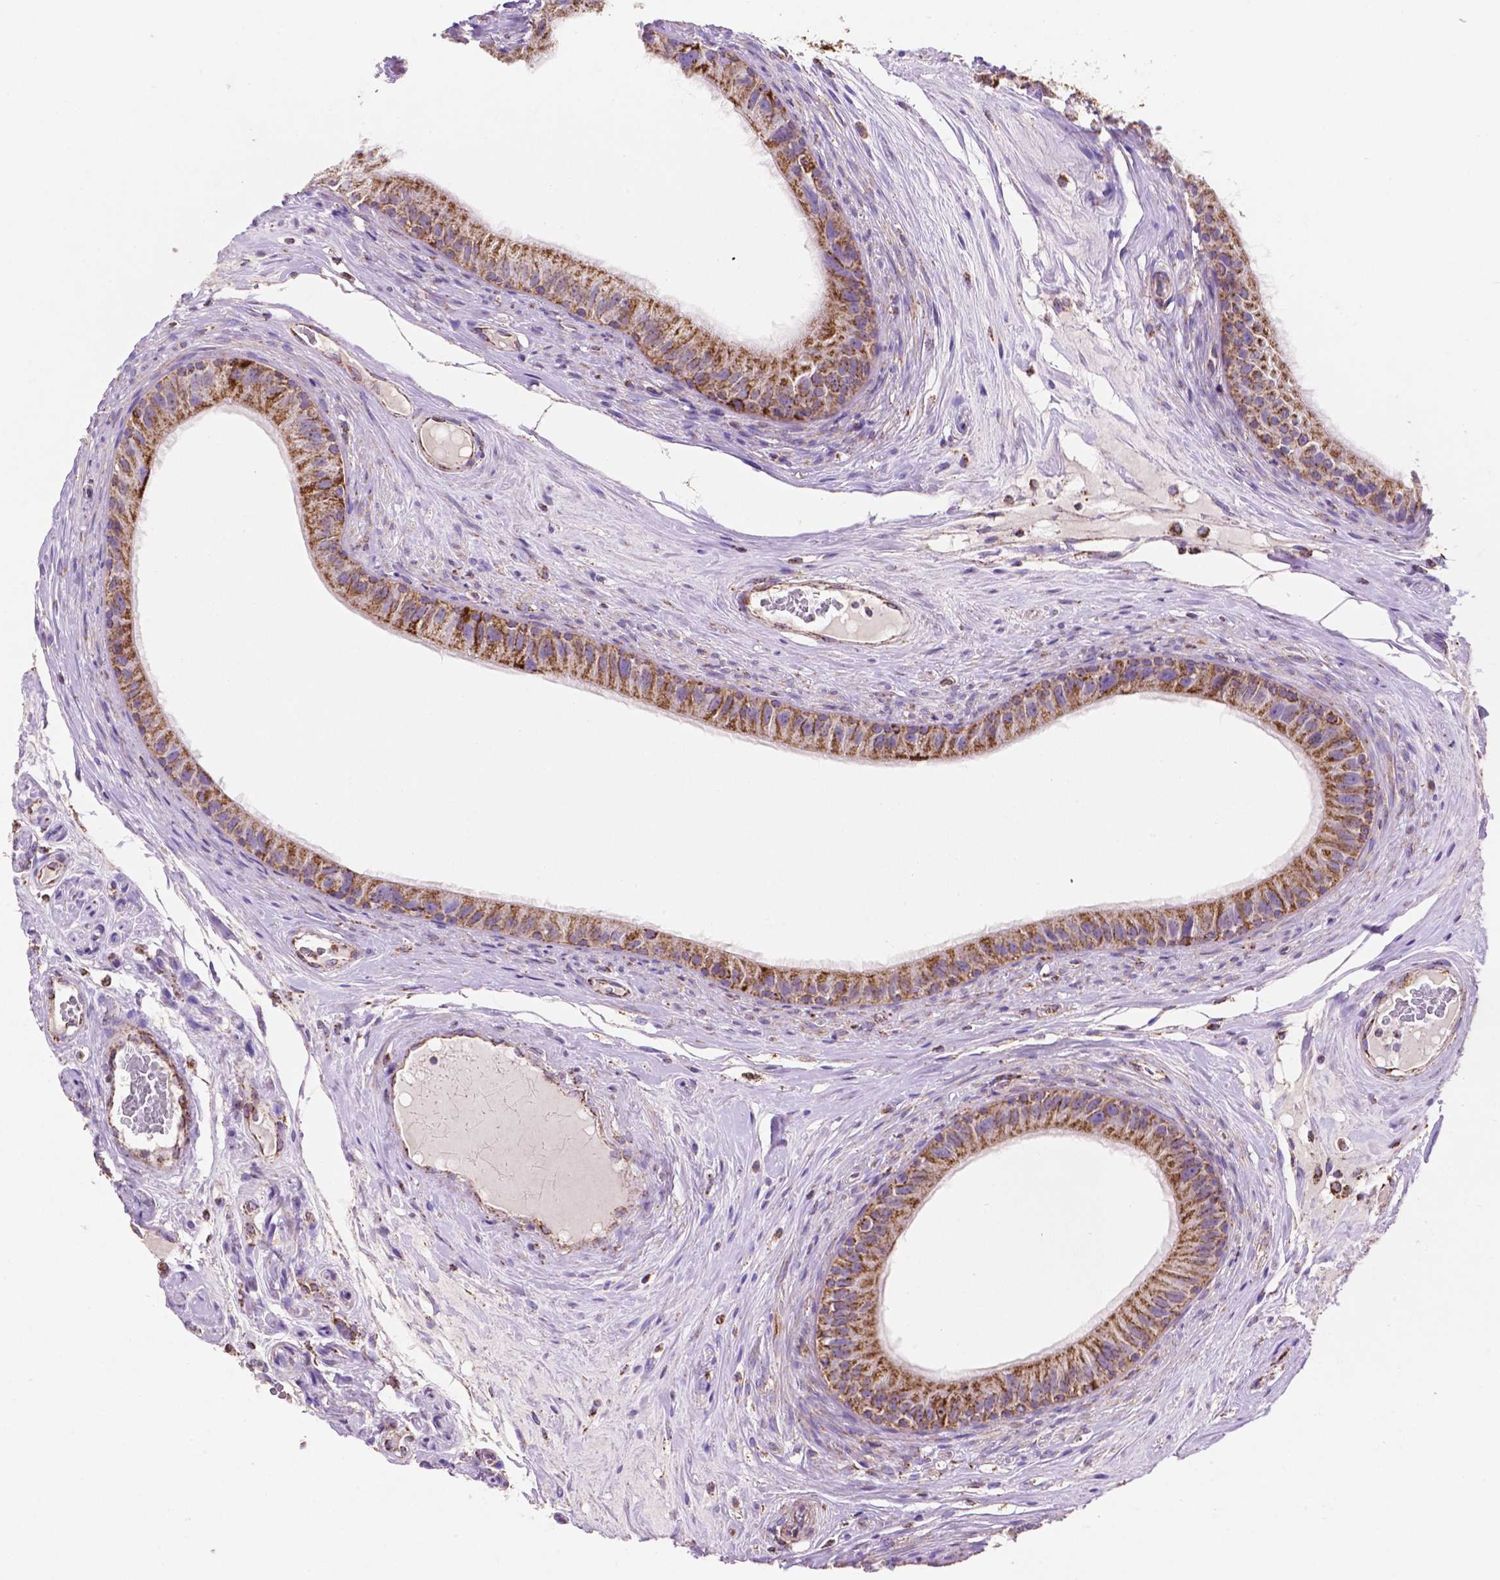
{"staining": {"intensity": "strong", "quantity": ">75%", "location": "cytoplasmic/membranous"}, "tissue": "epididymis", "cell_type": "Glandular cells", "image_type": "normal", "snomed": [{"axis": "morphology", "description": "Normal tissue, NOS"}, {"axis": "topography", "description": "Epididymis"}], "caption": "Immunohistochemistry image of unremarkable epididymis stained for a protein (brown), which reveals high levels of strong cytoplasmic/membranous staining in approximately >75% of glandular cells.", "gene": "HSPD1", "patient": {"sex": "male", "age": 59}}